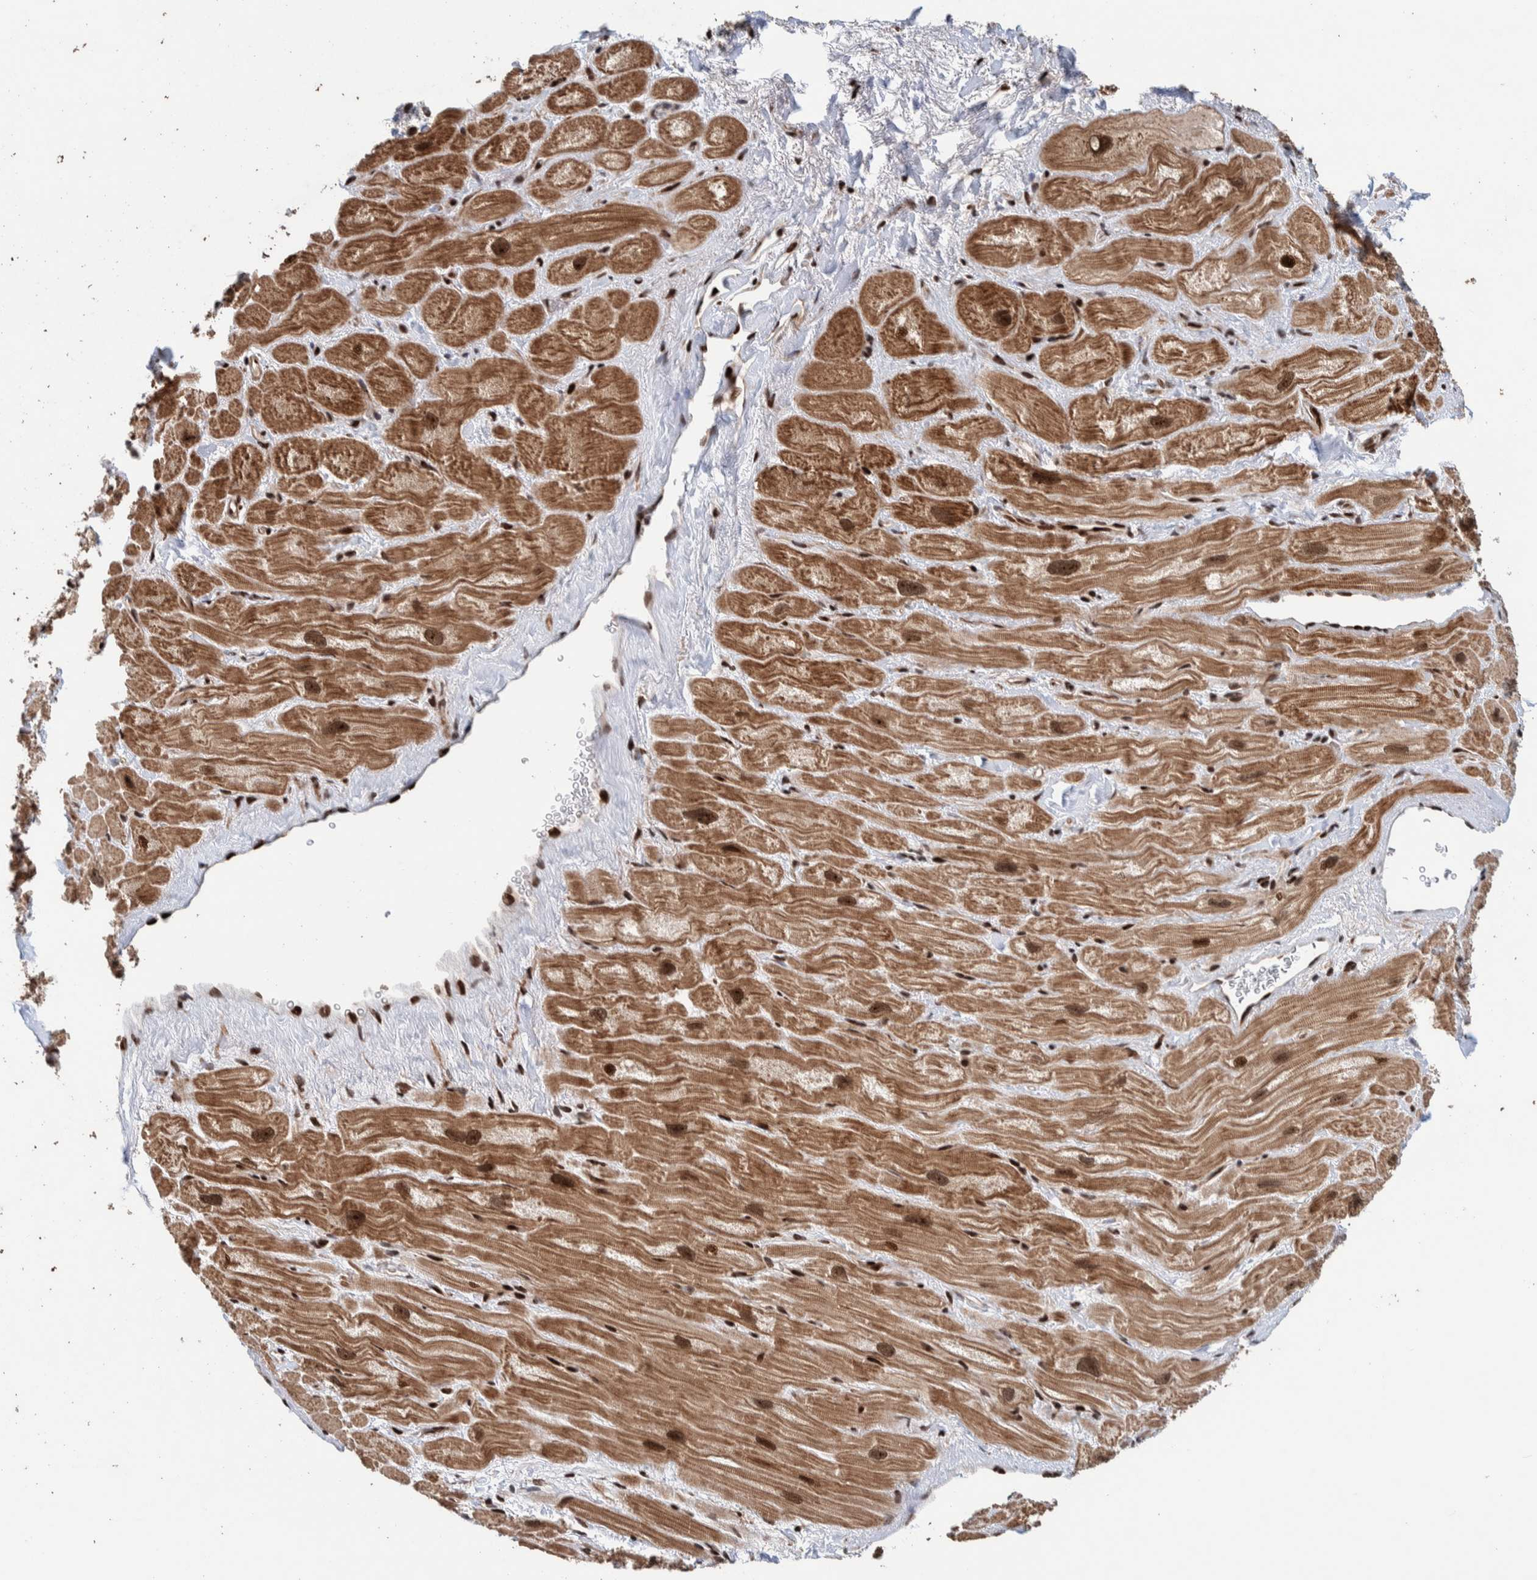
{"staining": {"intensity": "strong", "quantity": ">75%", "location": "cytoplasmic/membranous"}, "tissue": "heart muscle", "cell_type": "Cardiomyocytes", "image_type": "normal", "snomed": [{"axis": "morphology", "description": "Normal tissue, NOS"}, {"axis": "topography", "description": "Heart"}], "caption": "Strong cytoplasmic/membranous positivity for a protein is seen in approximately >75% of cardiomyocytes of benign heart muscle using IHC.", "gene": "CHD4", "patient": {"sex": "male", "age": 49}}